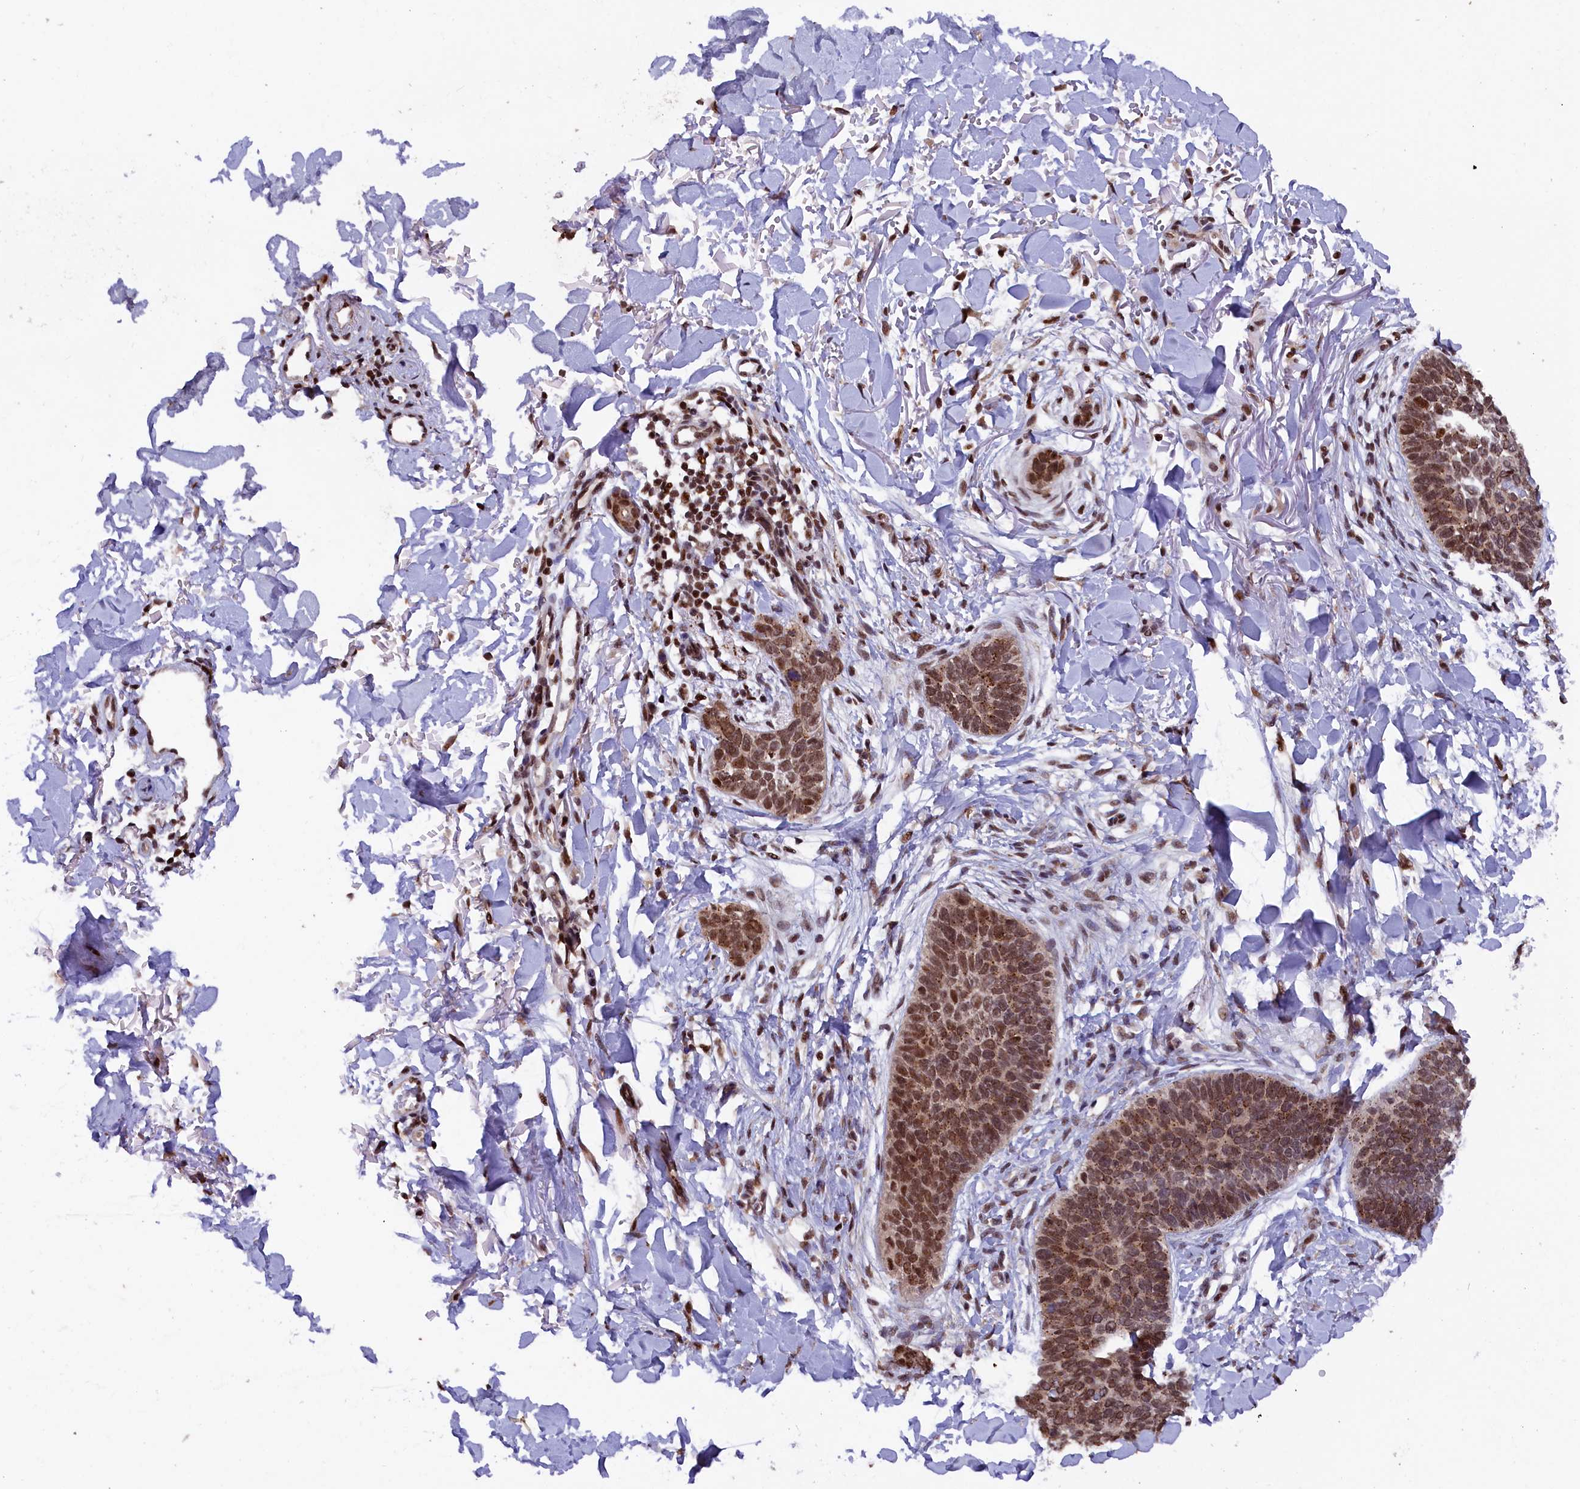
{"staining": {"intensity": "moderate", "quantity": "25%-75%", "location": "cytoplasmic/membranous,nuclear"}, "tissue": "skin cancer", "cell_type": "Tumor cells", "image_type": "cancer", "snomed": [{"axis": "morphology", "description": "Basal cell carcinoma"}, {"axis": "topography", "description": "Skin"}], "caption": "Brown immunohistochemical staining in human basal cell carcinoma (skin) shows moderate cytoplasmic/membranous and nuclear positivity in about 25%-75% of tumor cells.", "gene": "ADIG", "patient": {"sex": "male", "age": 85}}